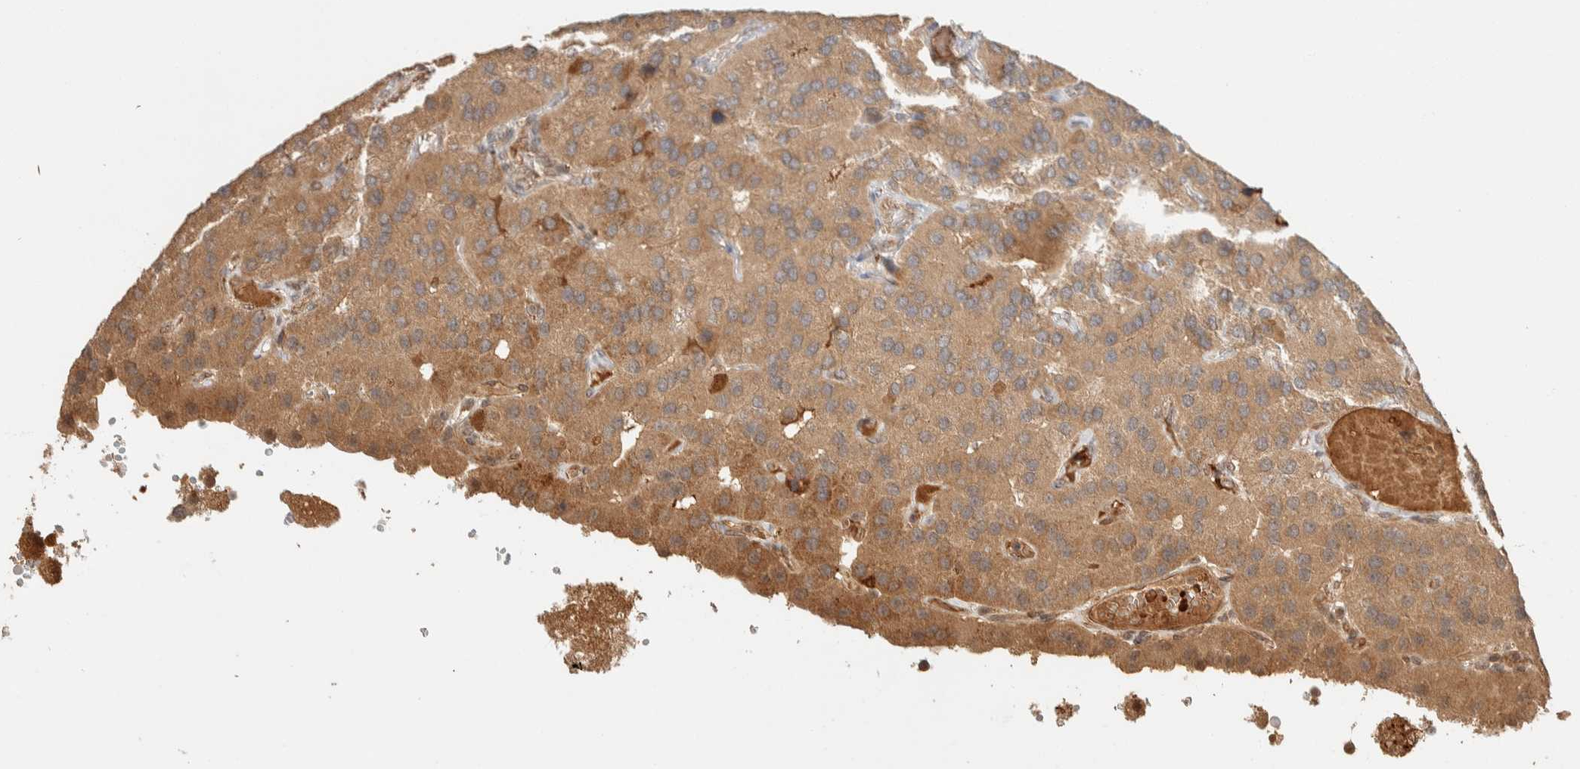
{"staining": {"intensity": "moderate", "quantity": ">75%", "location": "cytoplasmic/membranous,nuclear"}, "tissue": "parathyroid gland", "cell_type": "Glandular cells", "image_type": "normal", "snomed": [{"axis": "morphology", "description": "Normal tissue, NOS"}, {"axis": "morphology", "description": "Adenoma, NOS"}, {"axis": "topography", "description": "Parathyroid gland"}], "caption": "Protein expression analysis of normal human parathyroid gland reveals moderate cytoplasmic/membranous,nuclear positivity in about >75% of glandular cells. The protein of interest is stained brown, and the nuclei are stained in blue (DAB (3,3'-diaminobenzidine) IHC with brightfield microscopy, high magnification).", "gene": "ZBTB2", "patient": {"sex": "female", "age": 86}}